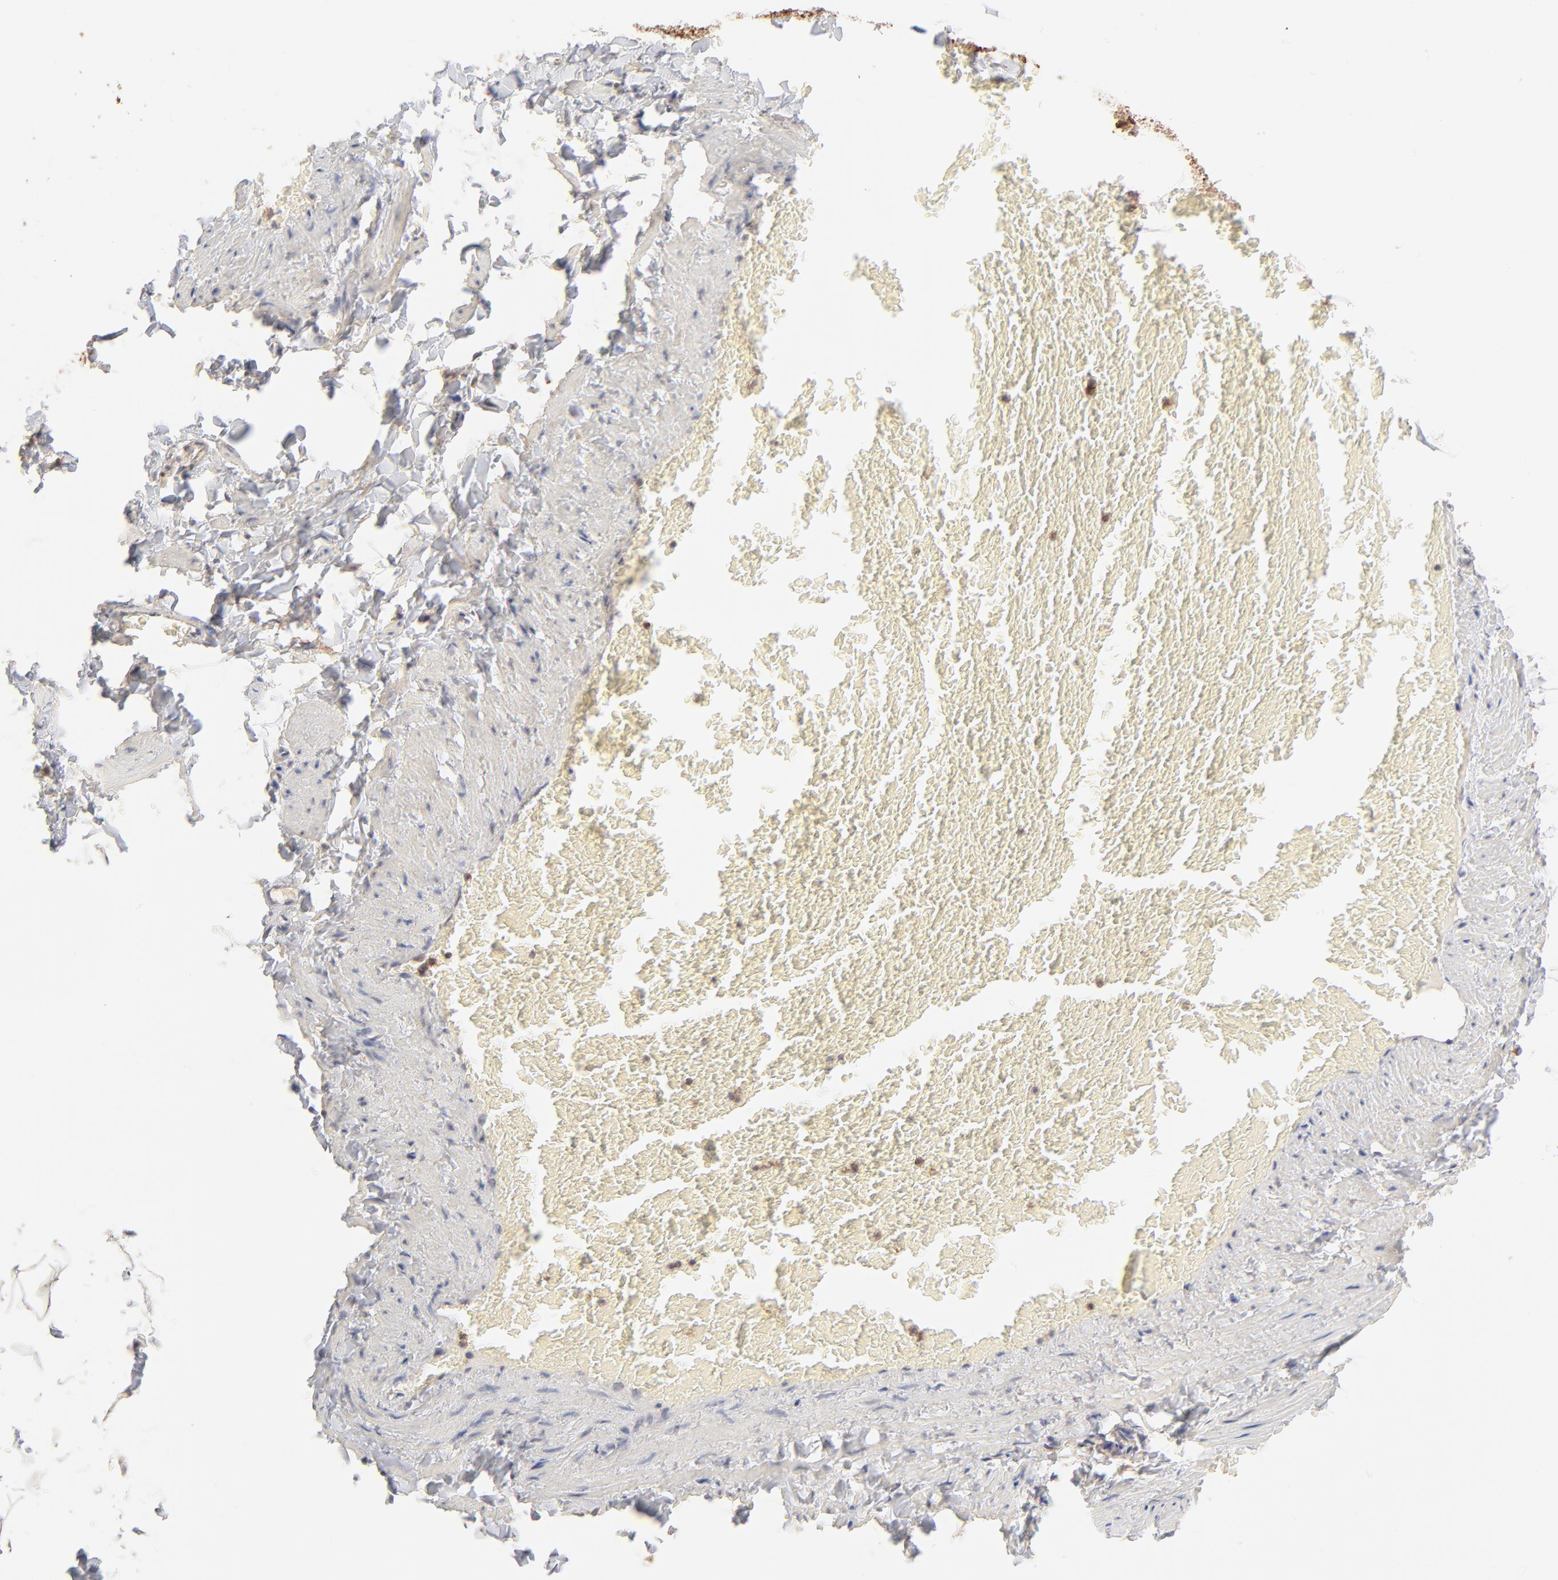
{"staining": {"intensity": "weak", "quantity": "25%-75%", "location": "cytoplasmic/membranous"}, "tissue": "adipose tissue", "cell_type": "Adipocytes", "image_type": "normal", "snomed": [{"axis": "morphology", "description": "Normal tissue, NOS"}, {"axis": "topography", "description": "Vascular tissue"}], "caption": "A micrograph showing weak cytoplasmic/membranous expression in approximately 25%-75% of adipocytes in benign adipose tissue, as visualized by brown immunohistochemical staining.", "gene": "CSPG4", "patient": {"sex": "male", "age": 41}}